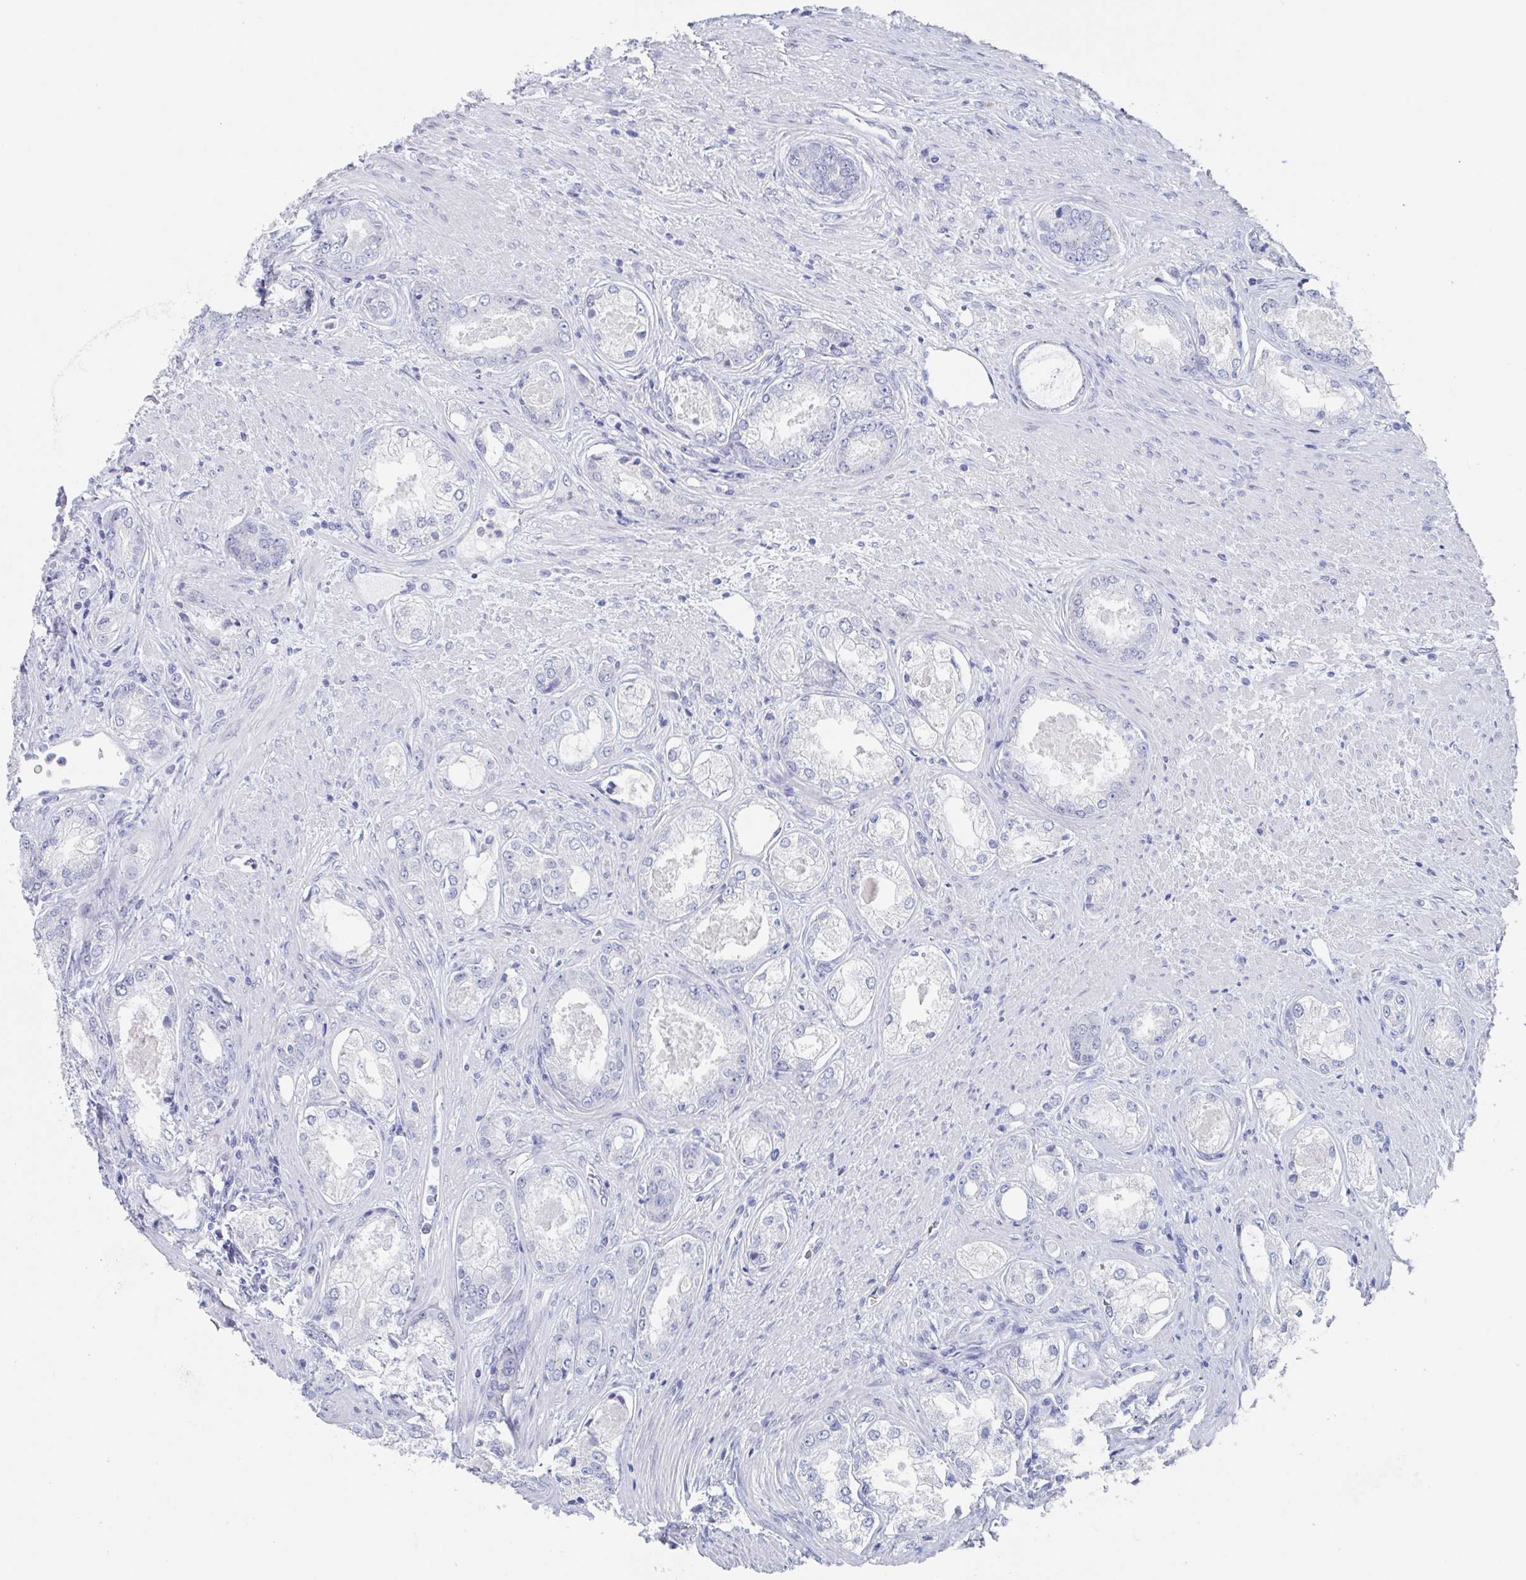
{"staining": {"intensity": "negative", "quantity": "none", "location": "none"}, "tissue": "prostate cancer", "cell_type": "Tumor cells", "image_type": "cancer", "snomed": [{"axis": "morphology", "description": "Adenocarcinoma, Low grade"}, {"axis": "topography", "description": "Prostate"}], "caption": "Tumor cells show no significant staining in prostate cancer. Nuclei are stained in blue.", "gene": "NT5C3B", "patient": {"sex": "male", "age": 68}}